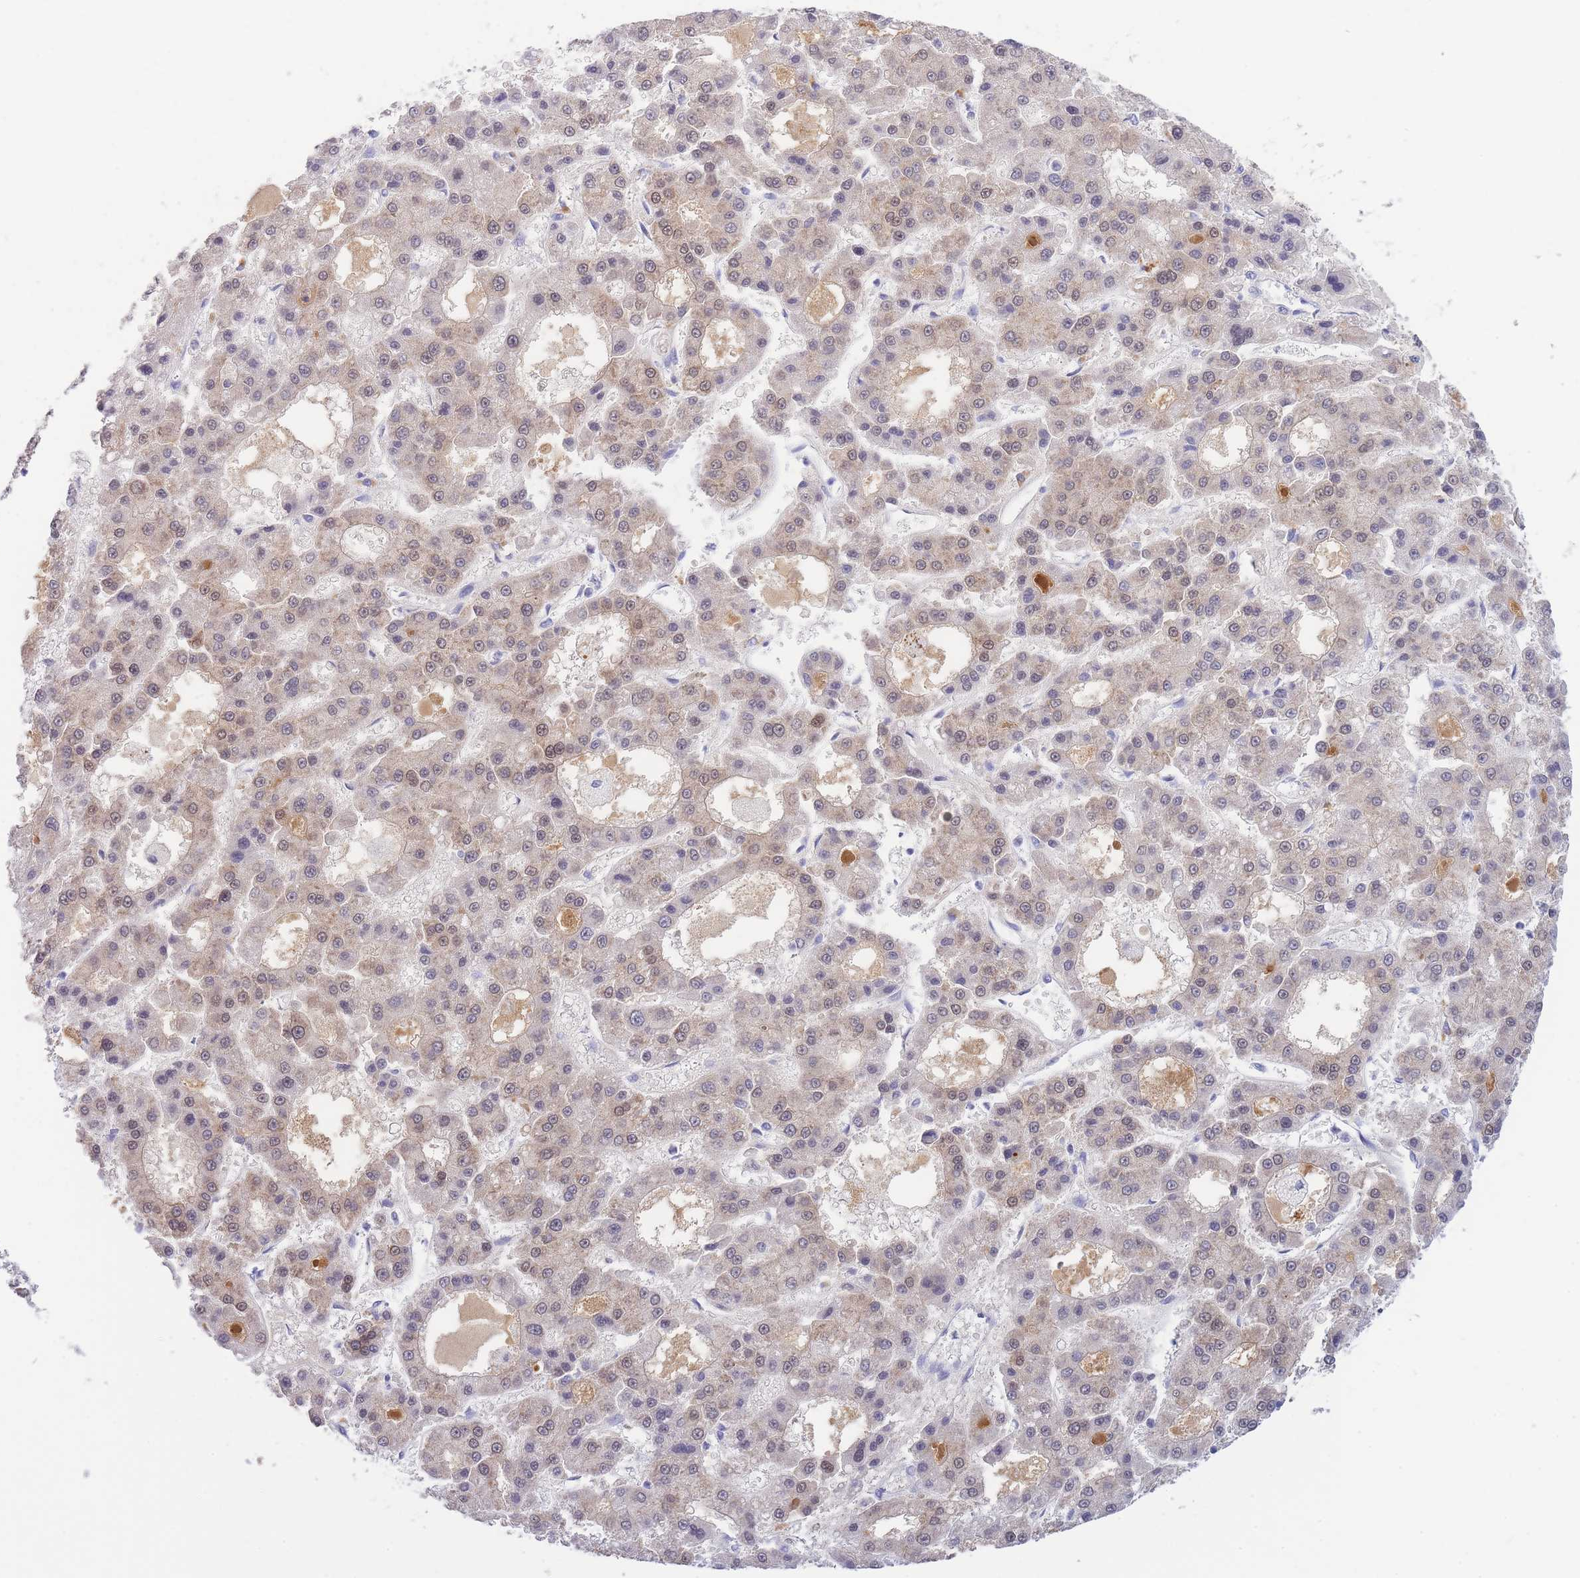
{"staining": {"intensity": "weak", "quantity": ">75%", "location": "cytoplasmic/membranous,nuclear"}, "tissue": "liver cancer", "cell_type": "Tumor cells", "image_type": "cancer", "snomed": [{"axis": "morphology", "description": "Carcinoma, Hepatocellular, NOS"}, {"axis": "topography", "description": "Liver"}], "caption": "Hepatocellular carcinoma (liver) stained for a protein (brown) displays weak cytoplasmic/membranous and nuclear positive expression in about >75% of tumor cells.", "gene": "PCDHB3", "patient": {"sex": "male", "age": 70}}